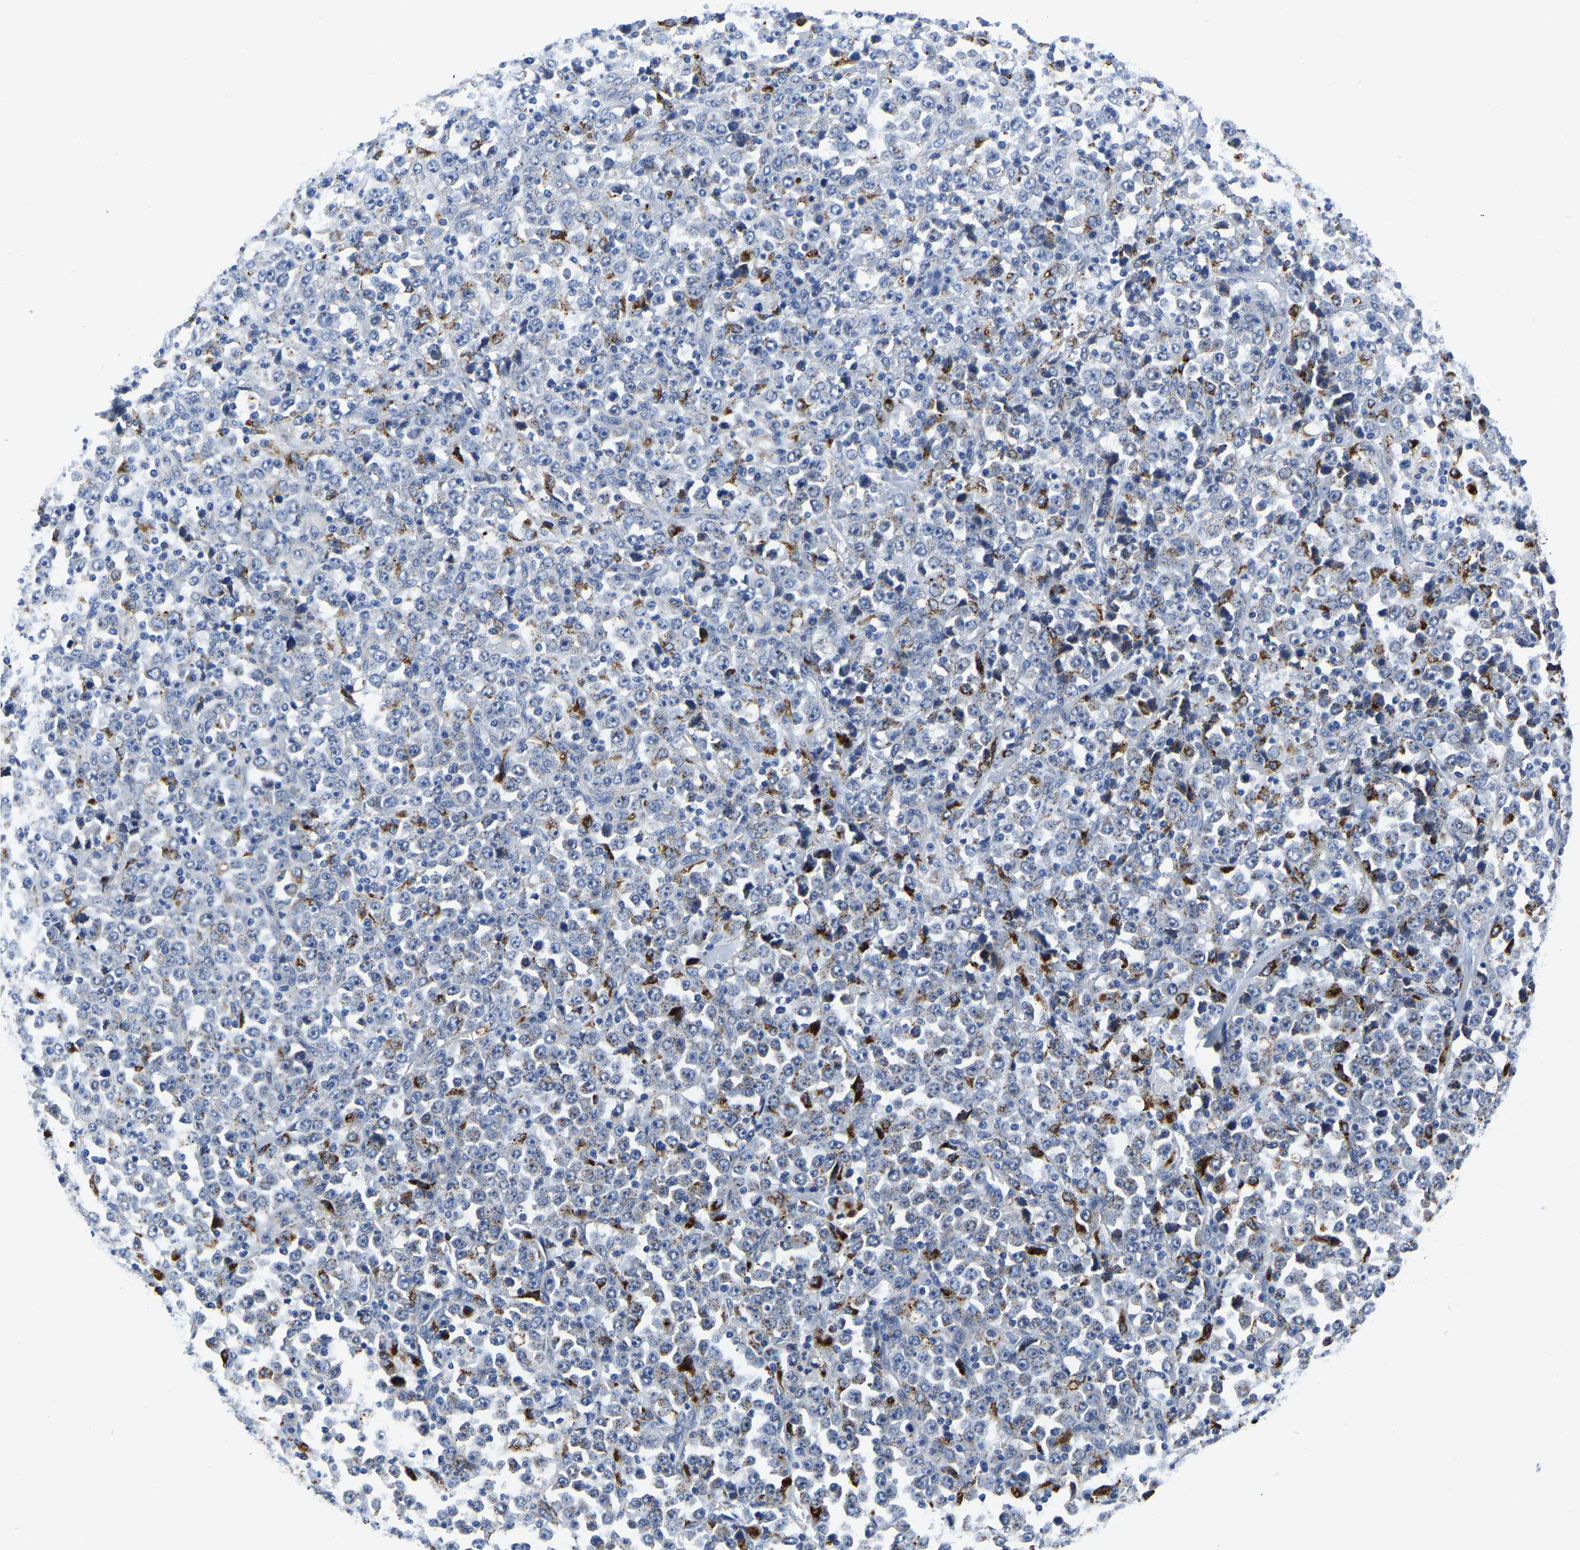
{"staining": {"intensity": "negative", "quantity": "none", "location": "none"}, "tissue": "stomach cancer", "cell_type": "Tumor cells", "image_type": "cancer", "snomed": [{"axis": "morphology", "description": "Normal tissue, NOS"}, {"axis": "morphology", "description": "Adenocarcinoma, NOS"}, {"axis": "topography", "description": "Stomach, upper"}, {"axis": "topography", "description": "Stomach"}], "caption": "Stomach cancer (adenocarcinoma) was stained to show a protein in brown. There is no significant staining in tumor cells.", "gene": "PDLIM7", "patient": {"sex": "male", "age": 59}}